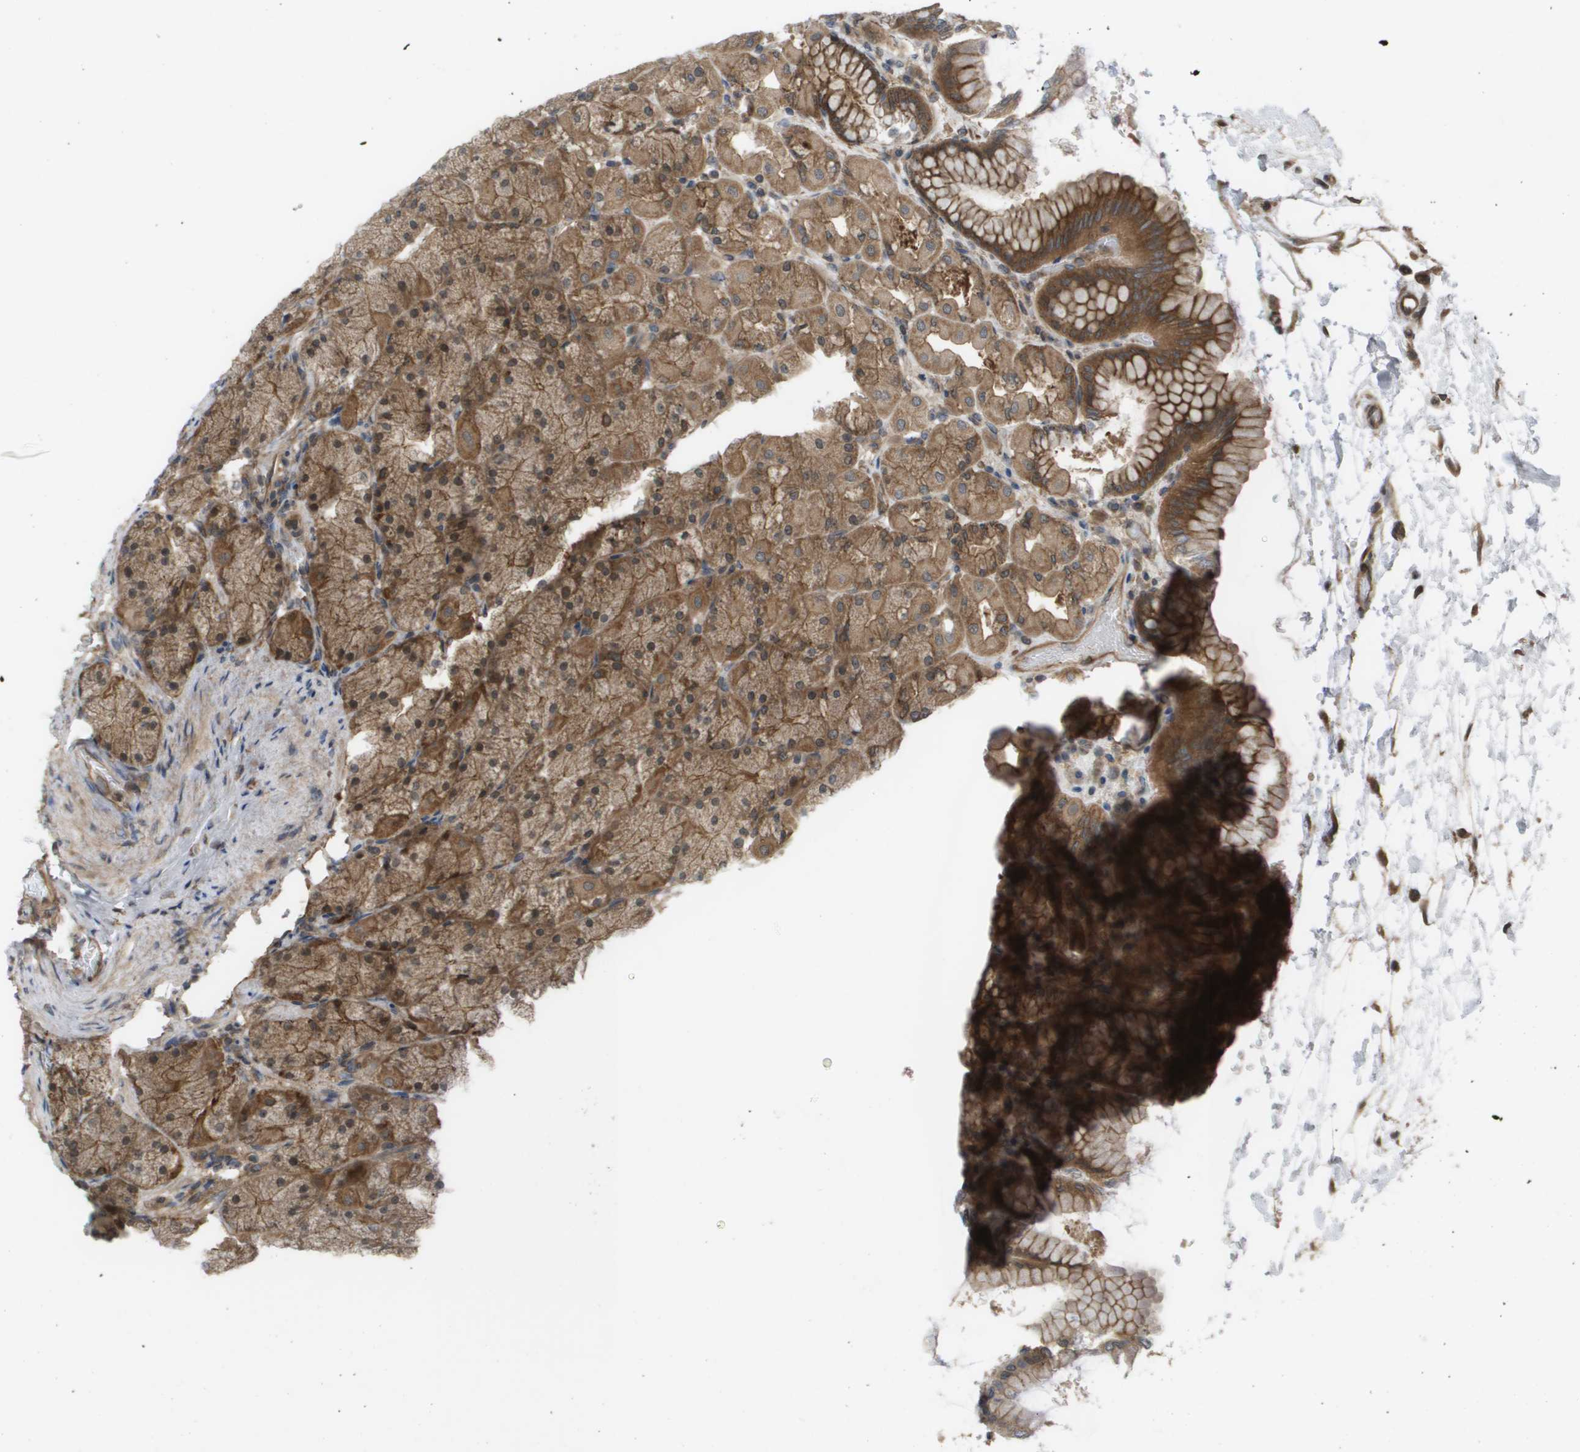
{"staining": {"intensity": "moderate", "quantity": ">75%", "location": "cytoplasmic/membranous,nuclear"}, "tissue": "stomach", "cell_type": "Glandular cells", "image_type": "normal", "snomed": [{"axis": "morphology", "description": "Normal tissue, NOS"}, {"axis": "topography", "description": "Stomach, upper"}], "caption": "IHC micrograph of benign stomach: stomach stained using immunohistochemistry demonstrates medium levels of moderate protein expression localized specifically in the cytoplasmic/membranous,nuclear of glandular cells, appearing as a cytoplasmic/membranous,nuclear brown color.", "gene": "CTPS2", "patient": {"sex": "female", "age": 56}}